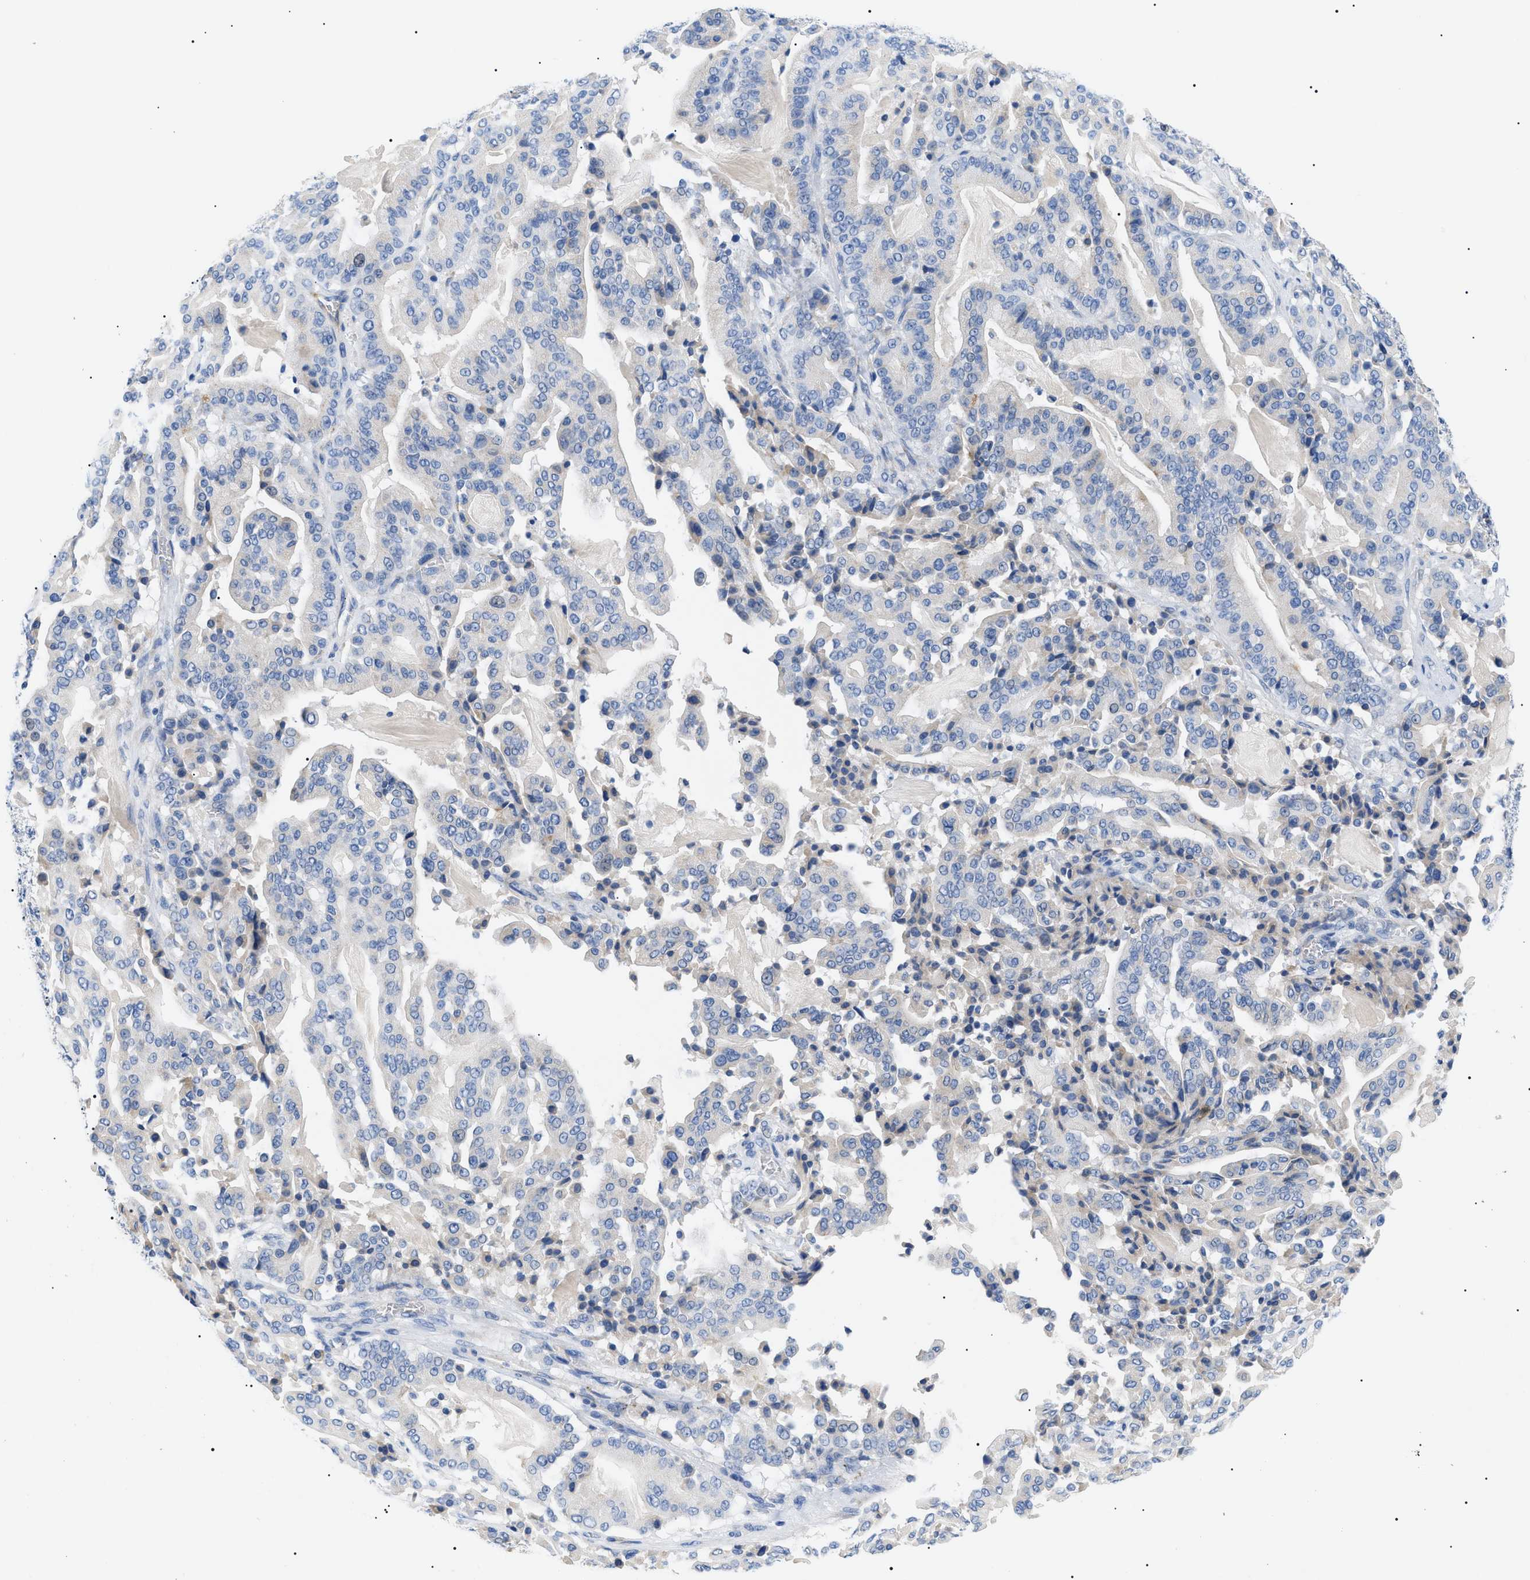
{"staining": {"intensity": "negative", "quantity": "none", "location": "none"}, "tissue": "pancreatic cancer", "cell_type": "Tumor cells", "image_type": "cancer", "snomed": [{"axis": "morphology", "description": "Adenocarcinoma, NOS"}, {"axis": "topography", "description": "Pancreas"}], "caption": "Human pancreatic adenocarcinoma stained for a protein using immunohistochemistry demonstrates no positivity in tumor cells.", "gene": "ACKR1", "patient": {"sex": "male", "age": 63}}